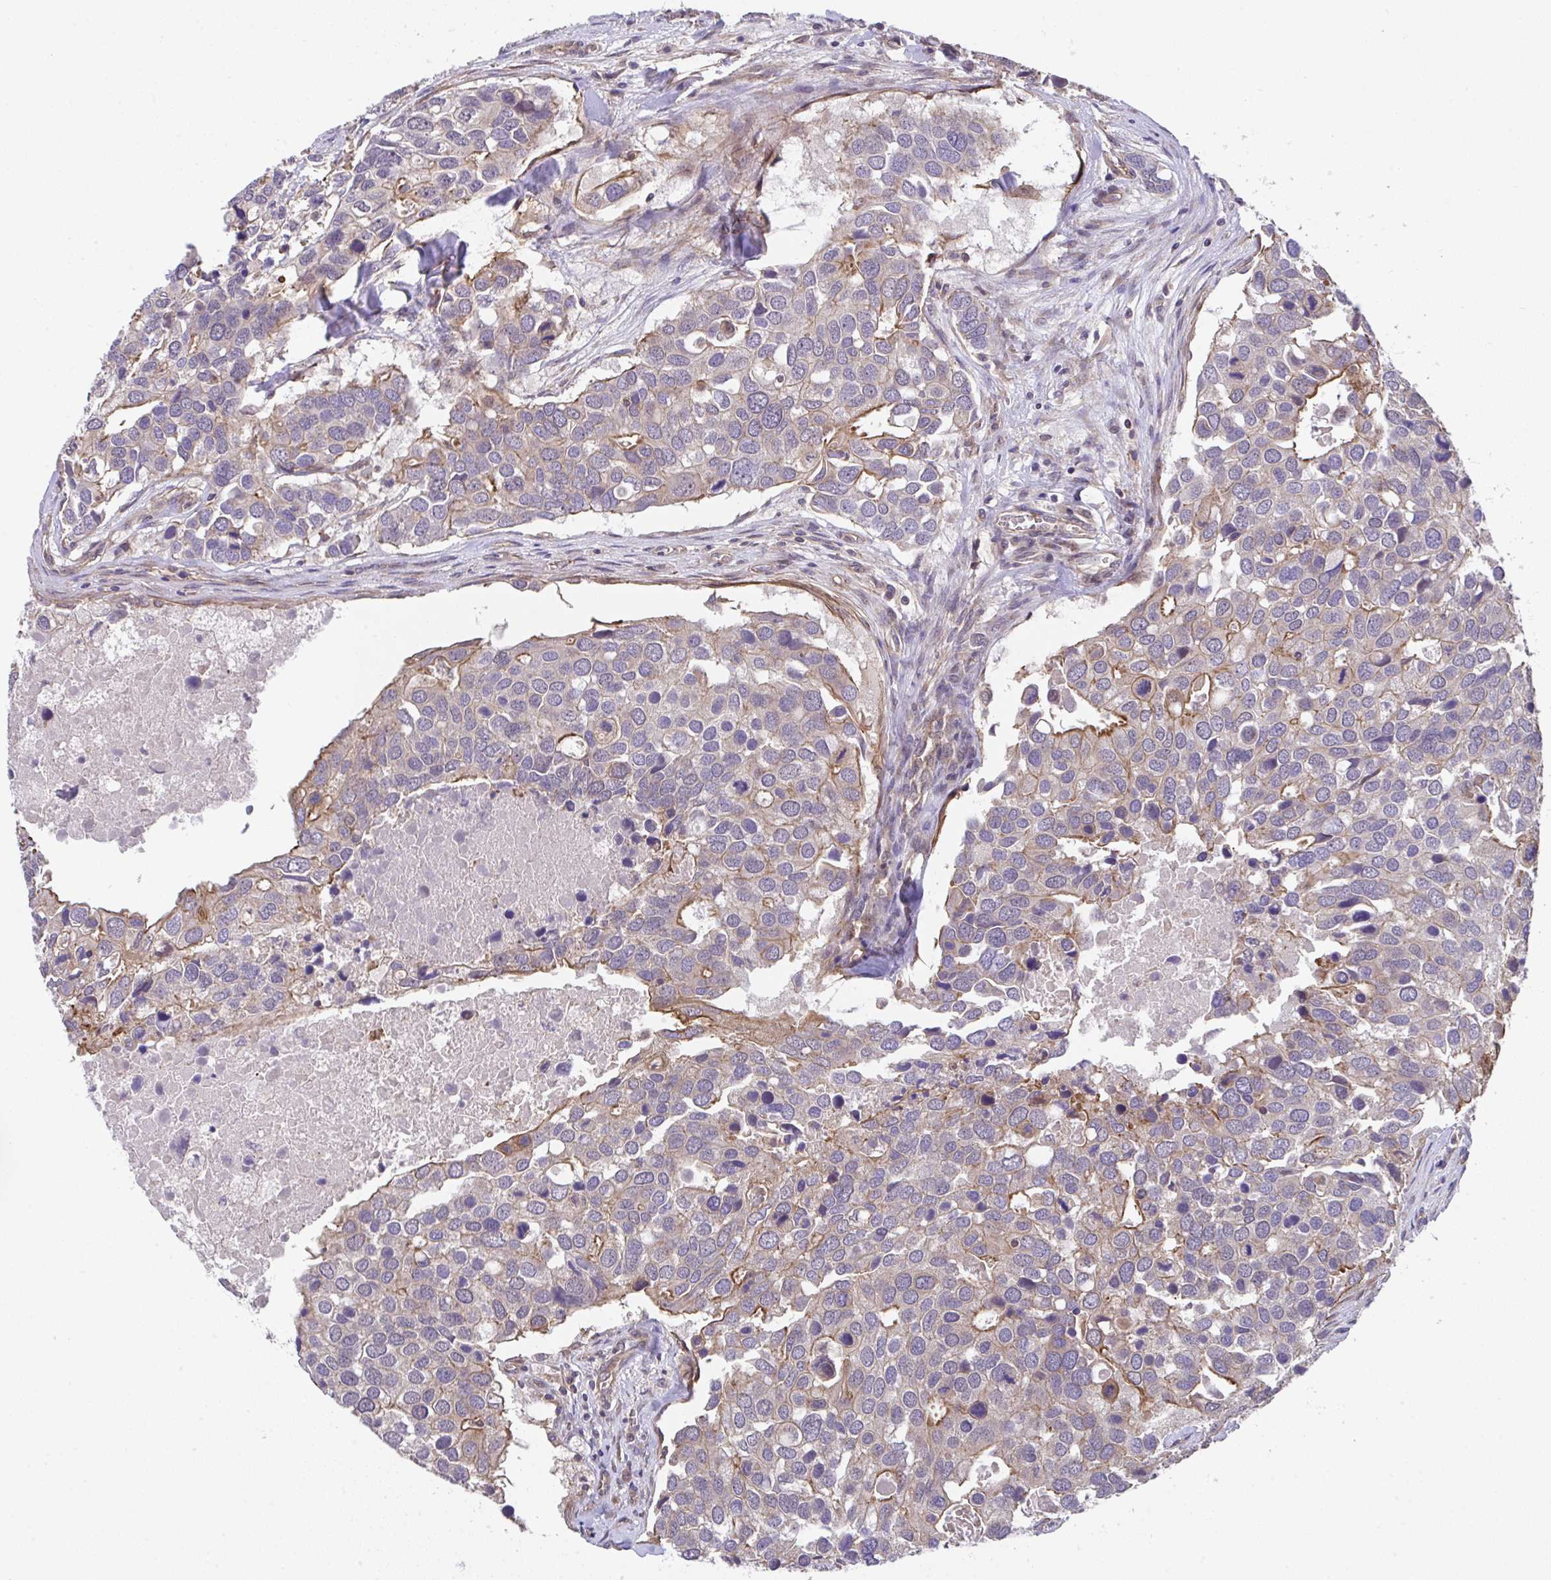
{"staining": {"intensity": "moderate", "quantity": "<25%", "location": "cytoplasmic/membranous"}, "tissue": "breast cancer", "cell_type": "Tumor cells", "image_type": "cancer", "snomed": [{"axis": "morphology", "description": "Duct carcinoma"}, {"axis": "topography", "description": "Breast"}], "caption": "Immunohistochemical staining of breast cancer exhibits low levels of moderate cytoplasmic/membranous protein expression in approximately <25% of tumor cells. Immunohistochemistry stains the protein of interest in brown and the nuclei are stained blue.", "gene": "ZNF696", "patient": {"sex": "female", "age": 83}}